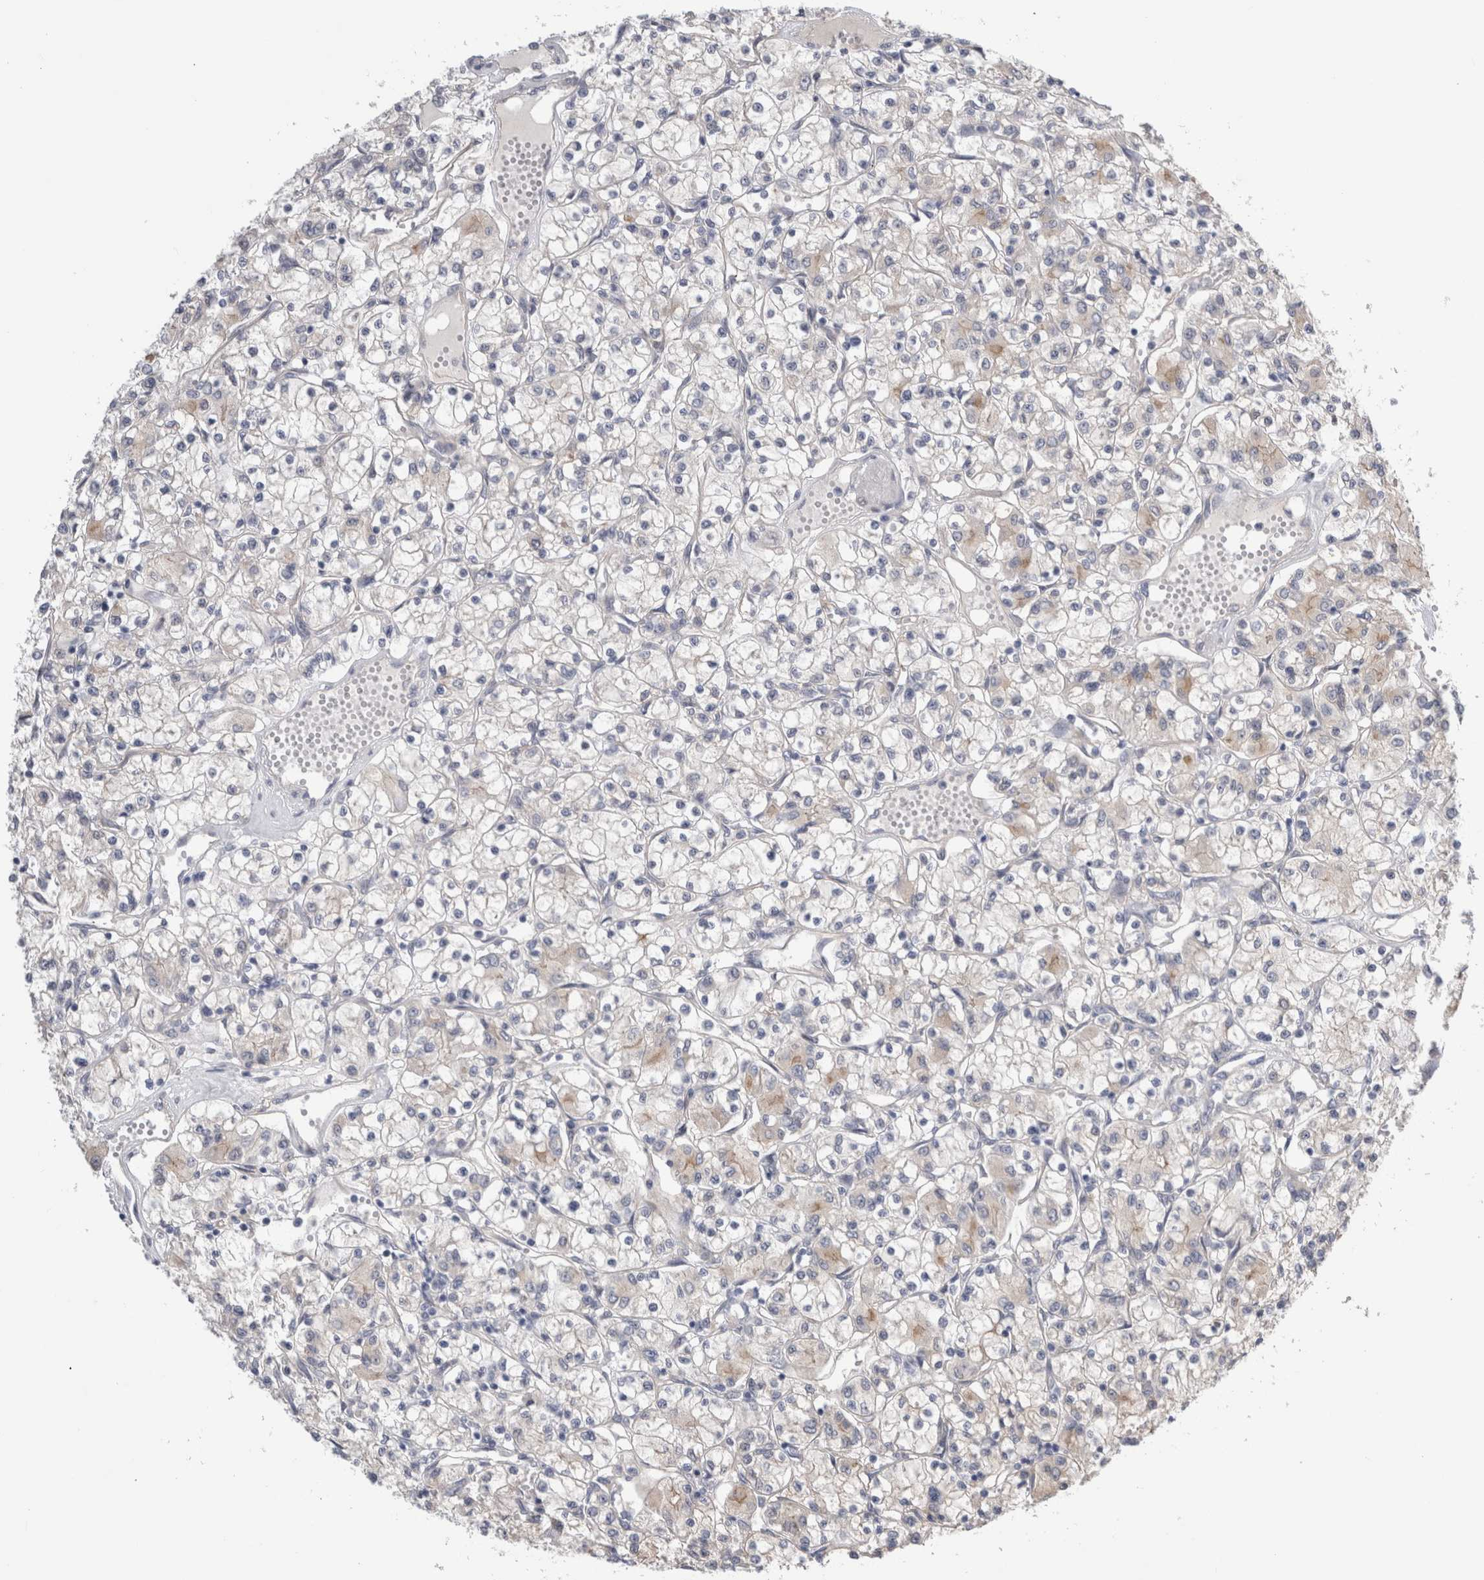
{"staining": {"intensity": "negative", "quantity": "none", "location": "none"}, "tissue": "renal cancer", "cell_type": "Tumor cells", "image_type": "cancer", "snomed": [{"axis": "morphology", "description": "Adenocarcinoma, NOS"}, {"axis": "topography", "description": "Kidney"}], "caption": "High power microscopy histopathology image of an IHC micrograph of renal adenocarcinoma, revealing no significant positivity in tumor cells. (DAB (3,3'-diaminobenzidine) IHC visualized using brightfield microscopy, high magnification).", "gene": "TAFA5", "patient": {"sex": "female", "age": 59}}